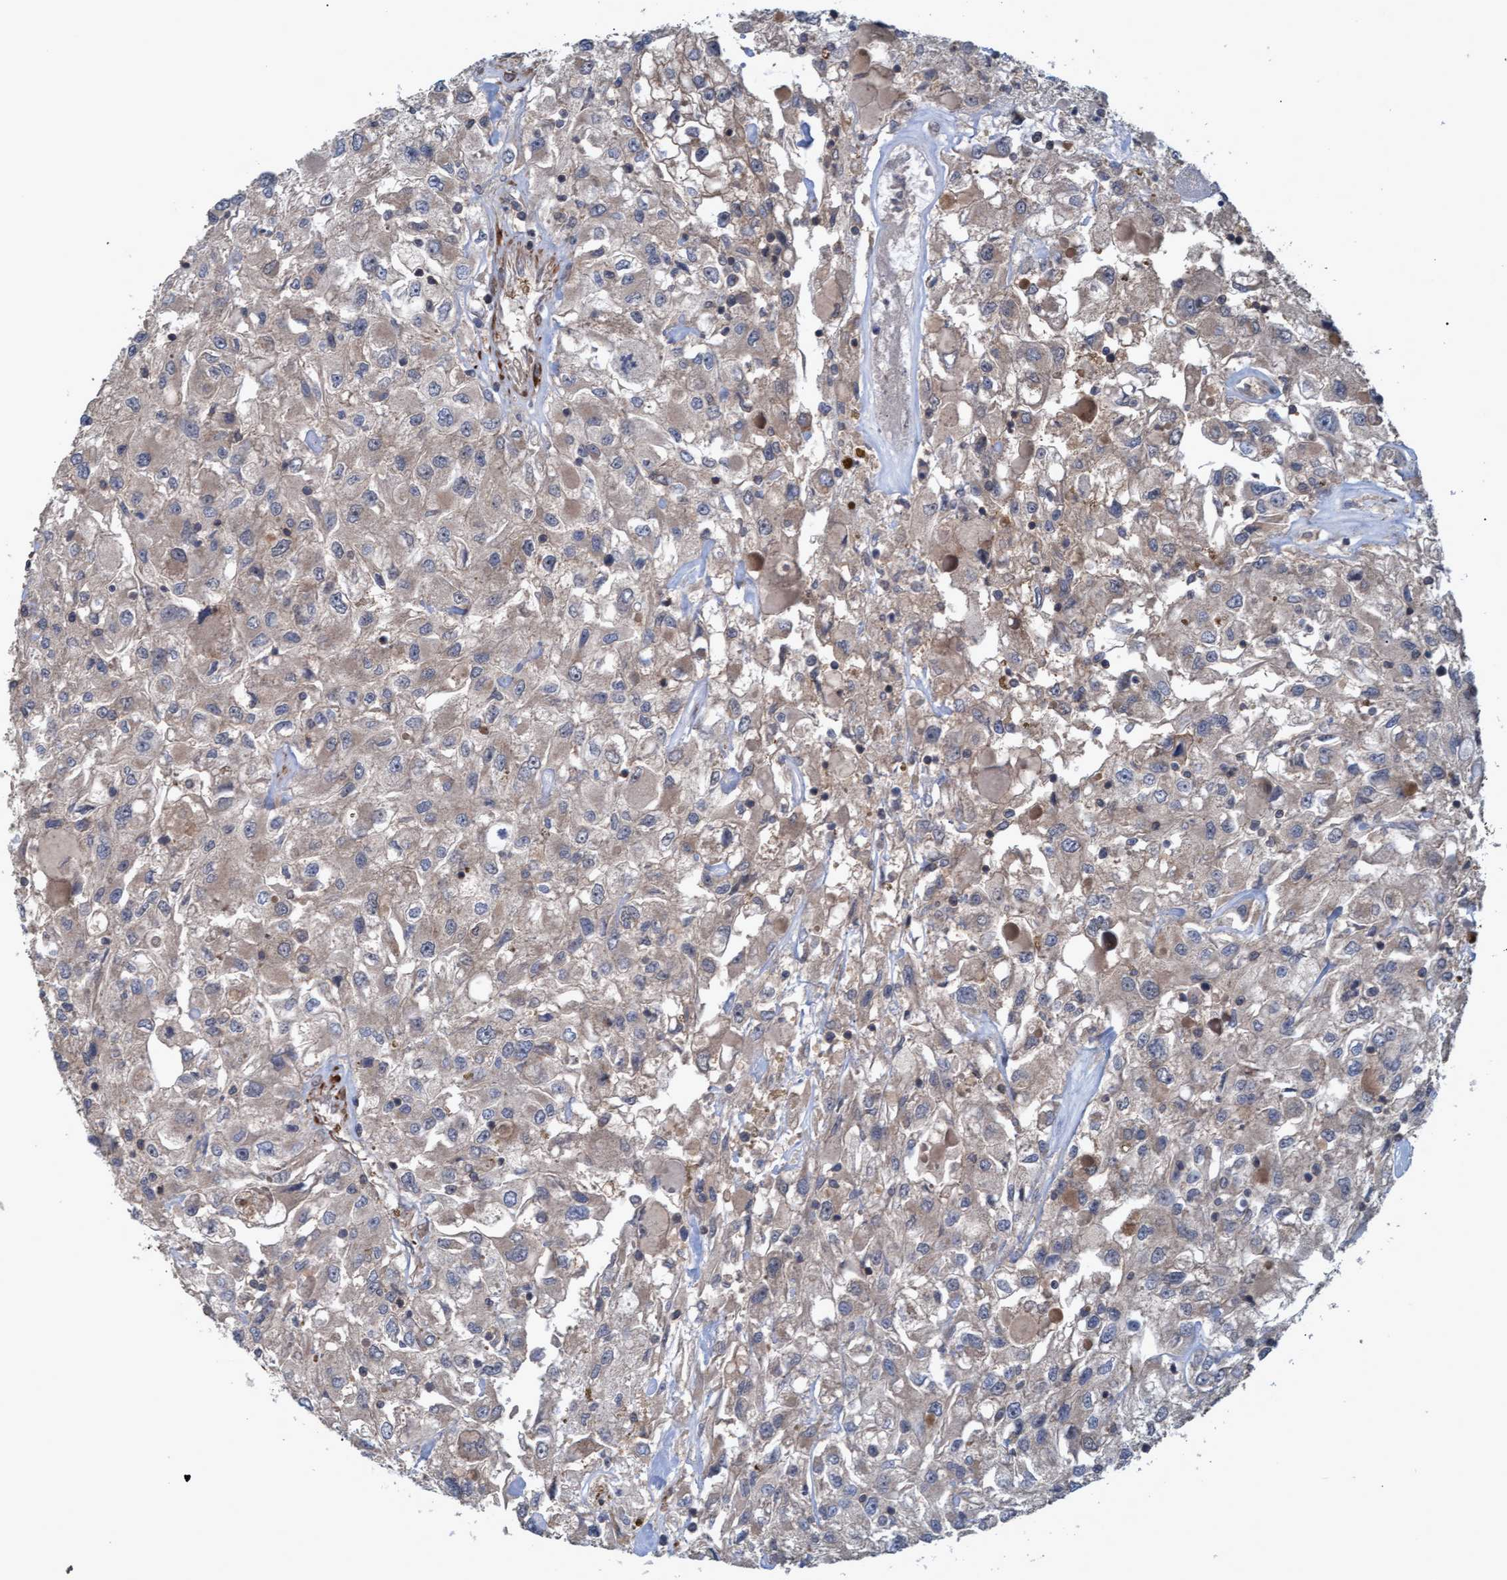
{"staining": {"intensity": "weak", "quantity": ">75%", "location": "cytoplasmic/membranous"}, "tissue": "renal cancer", "cell_type": "Tumor cells", "image_type": "cancer", "snomed": [{"axis": "morphology", "description": "Adenocarcinoma, NOS"}, {"axis": "topography", "description": "Kidney"}], "caption": "Renal cancer (adenocarcinoma) tissue shows weak cytoplasmic/membranous staining in approximately >75% of tumor cells The protein is stained brown, and the nuclei are stained in blue (DAB (3,3'-diaminobenzidine) IHC with brightfield microscopy, high magnification).", "gene": "GGT6", "patient": {"sex": "female", "age": 52}}